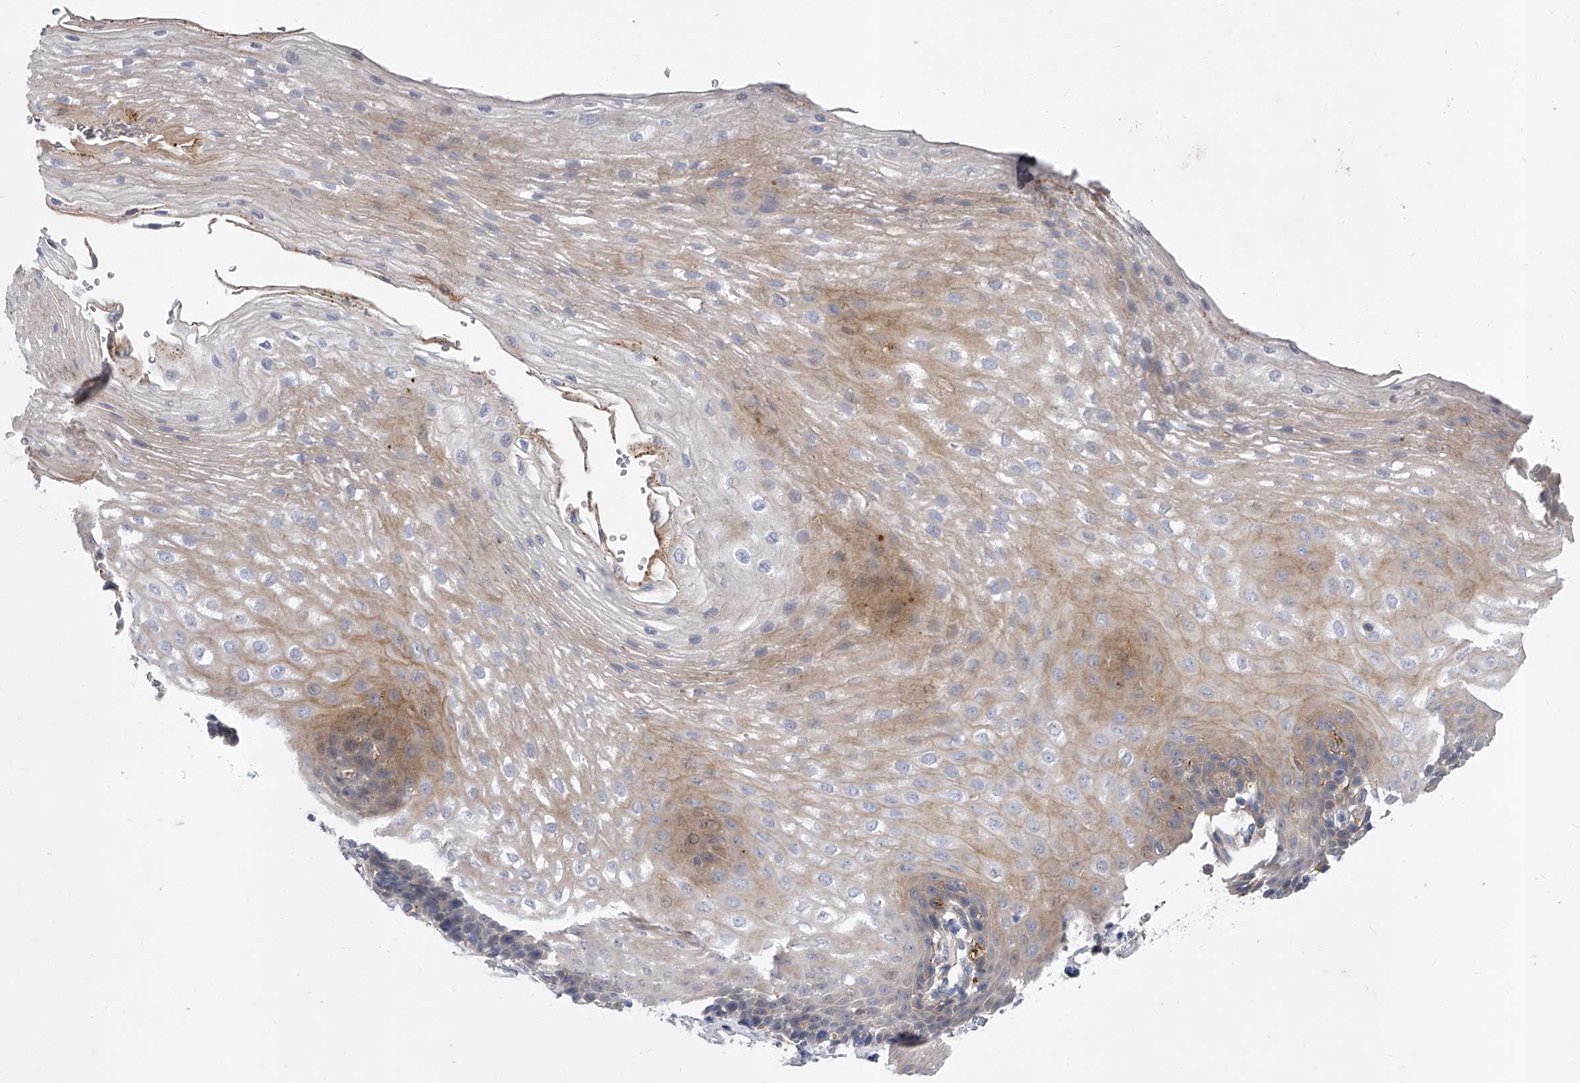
{"staining": {"intensity": "weak", "quantity": "25%-75%", "location": "cytoplasmic/membranous,nuclear"}, "tissue": "esophagus", "cell_type": "Squamous epithelial cells", "image_type": "normal", "snomed": [{"axis": "morphology", "description": "Normal tissue, NOS"}, {"axis": "topography", "description": "Esophagus"}], "caption": "Normal esophagus shows weak cytoplasmic/membranous,nuclear positivity in approximately 25%-75% of squamous epithelial cells.", "gene": "ENSG00000250424", "patient": {"sex": "female", "age": 66}}